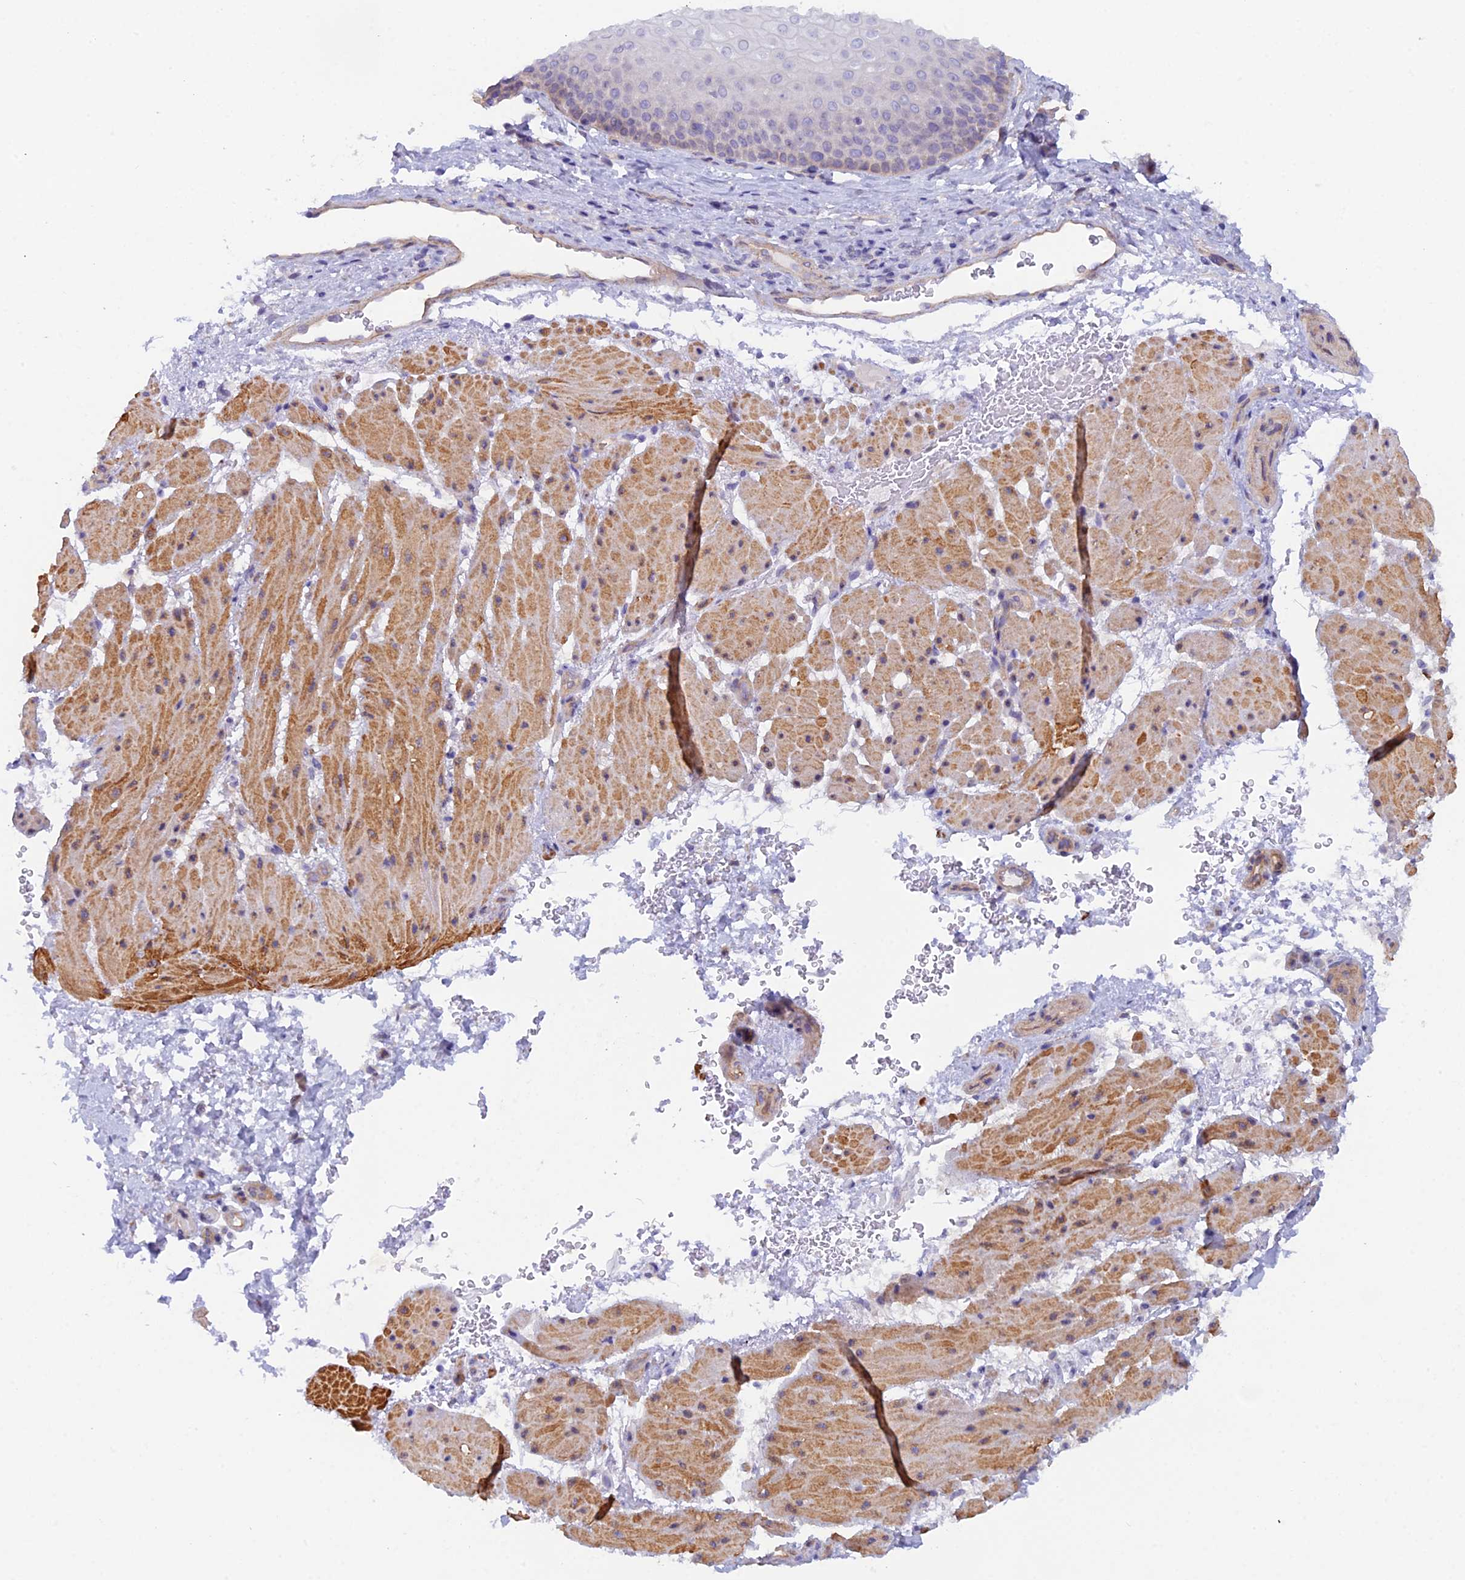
{"staining": {"intensity": "weak", "quantity": "<25%", "location": "cytoplasmic/membranous"}, "tissue": "esophagus", "cell_type": "Squamous epithelial cells", "image_type": "normal", "snomed": [{"axis": "morphology", "description": "Normal tissue, NOS"}, {"axis": "topography", "description": "Esophagus"}], "caption": "Immunohistochemistry (IHC) photomicrograph of normal esophagus: esophagus stained with DAB exhibits no significant protein positivity in squamous epithelial cells.", "gene": "FZR1", "patient": {"sex": "female", "age": 66}}